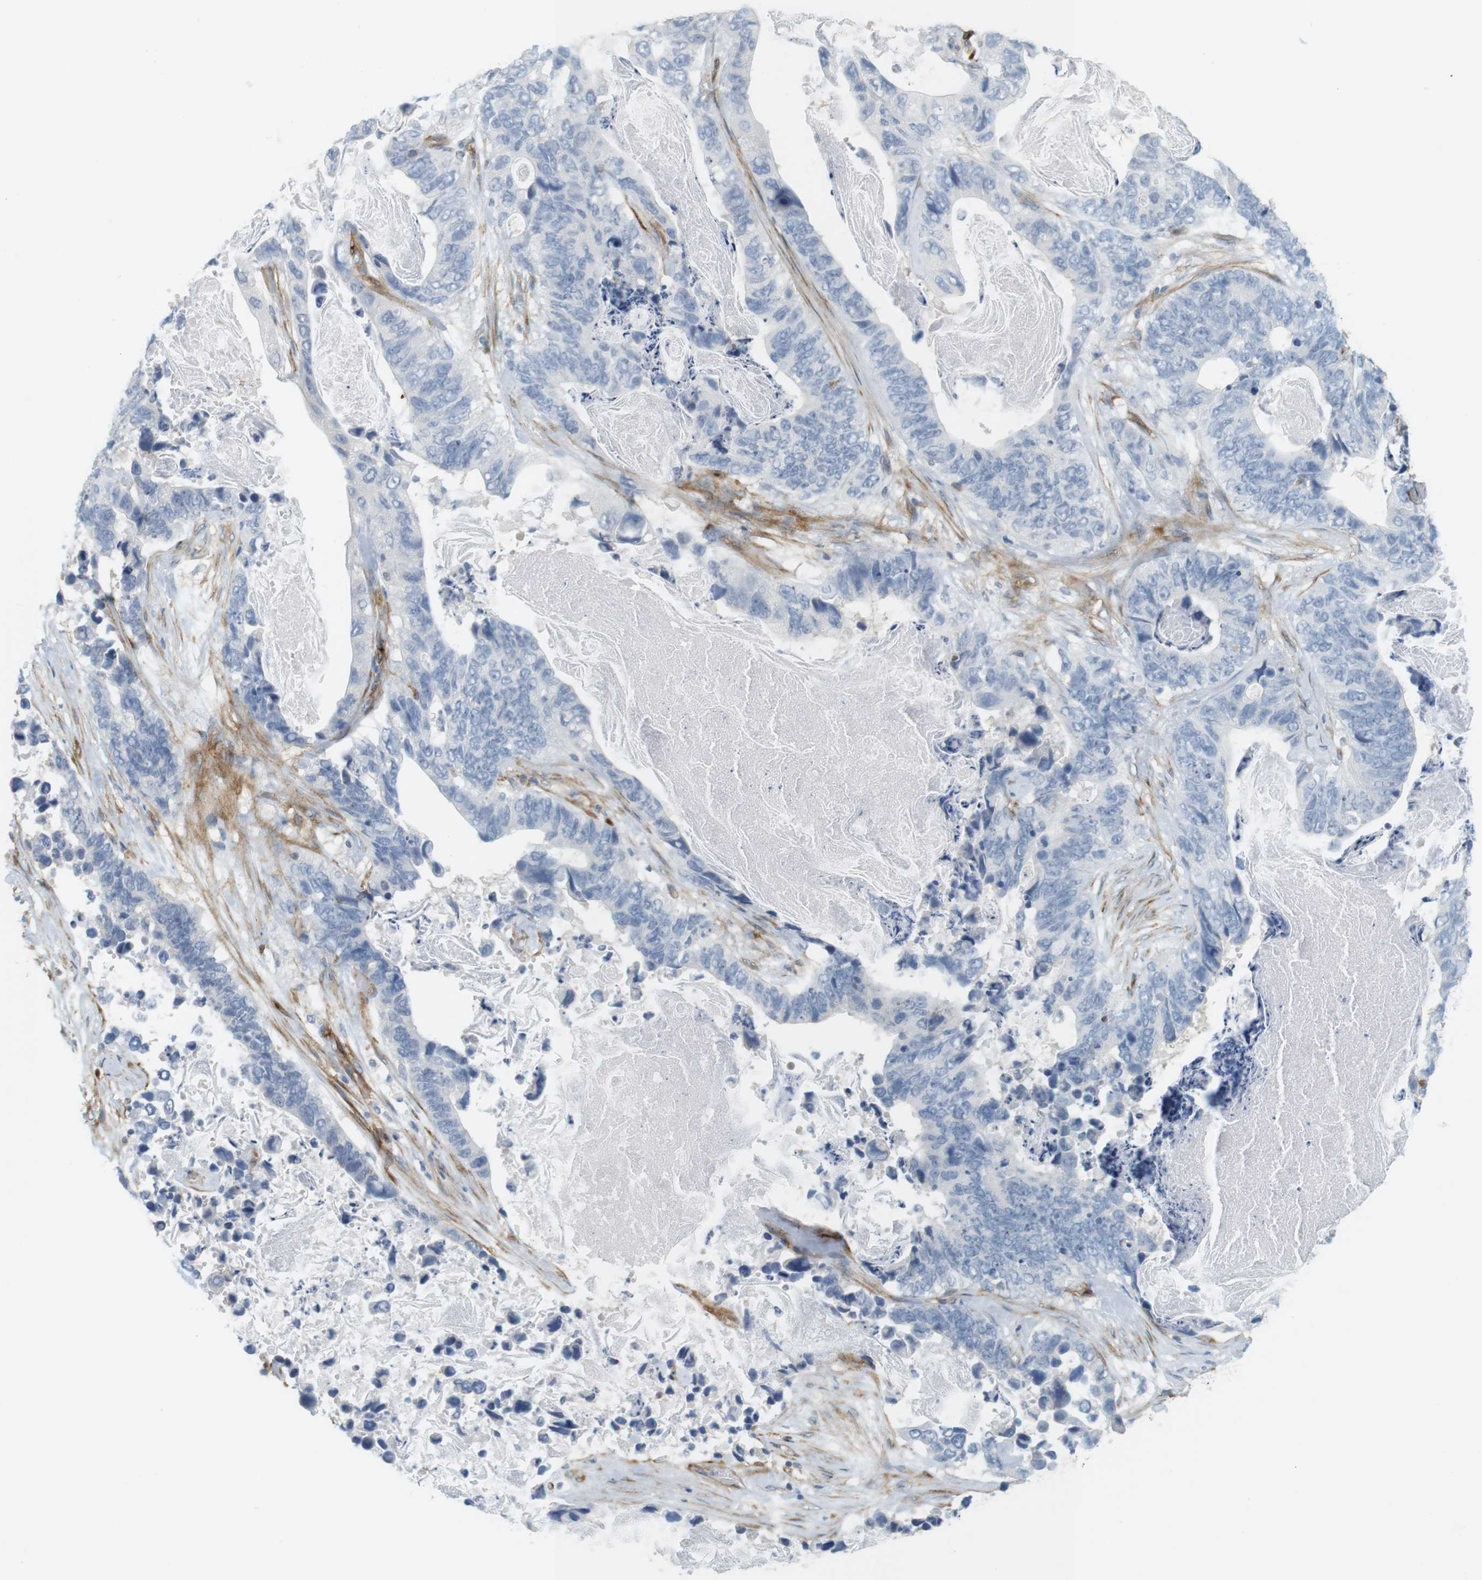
{"staining": {"intensity": "negative", "quantity": "none", "location": "none"}, "tissue": "stomach cancer", "cell_type": "Tumor cells", "image_type": "cancer", "snomed": [{"axis": "morphology", "description": "Adenocarcinoma, NOS"}, {"axis": "topography", "description": "Stomach"}], "caption": "Immunohistochemical staining of stomach cancer (adenocarcinoma) shows no significant staining in tumor cells.", "gene": "F2R", "patient": {"sex": "female", "age": 89}}